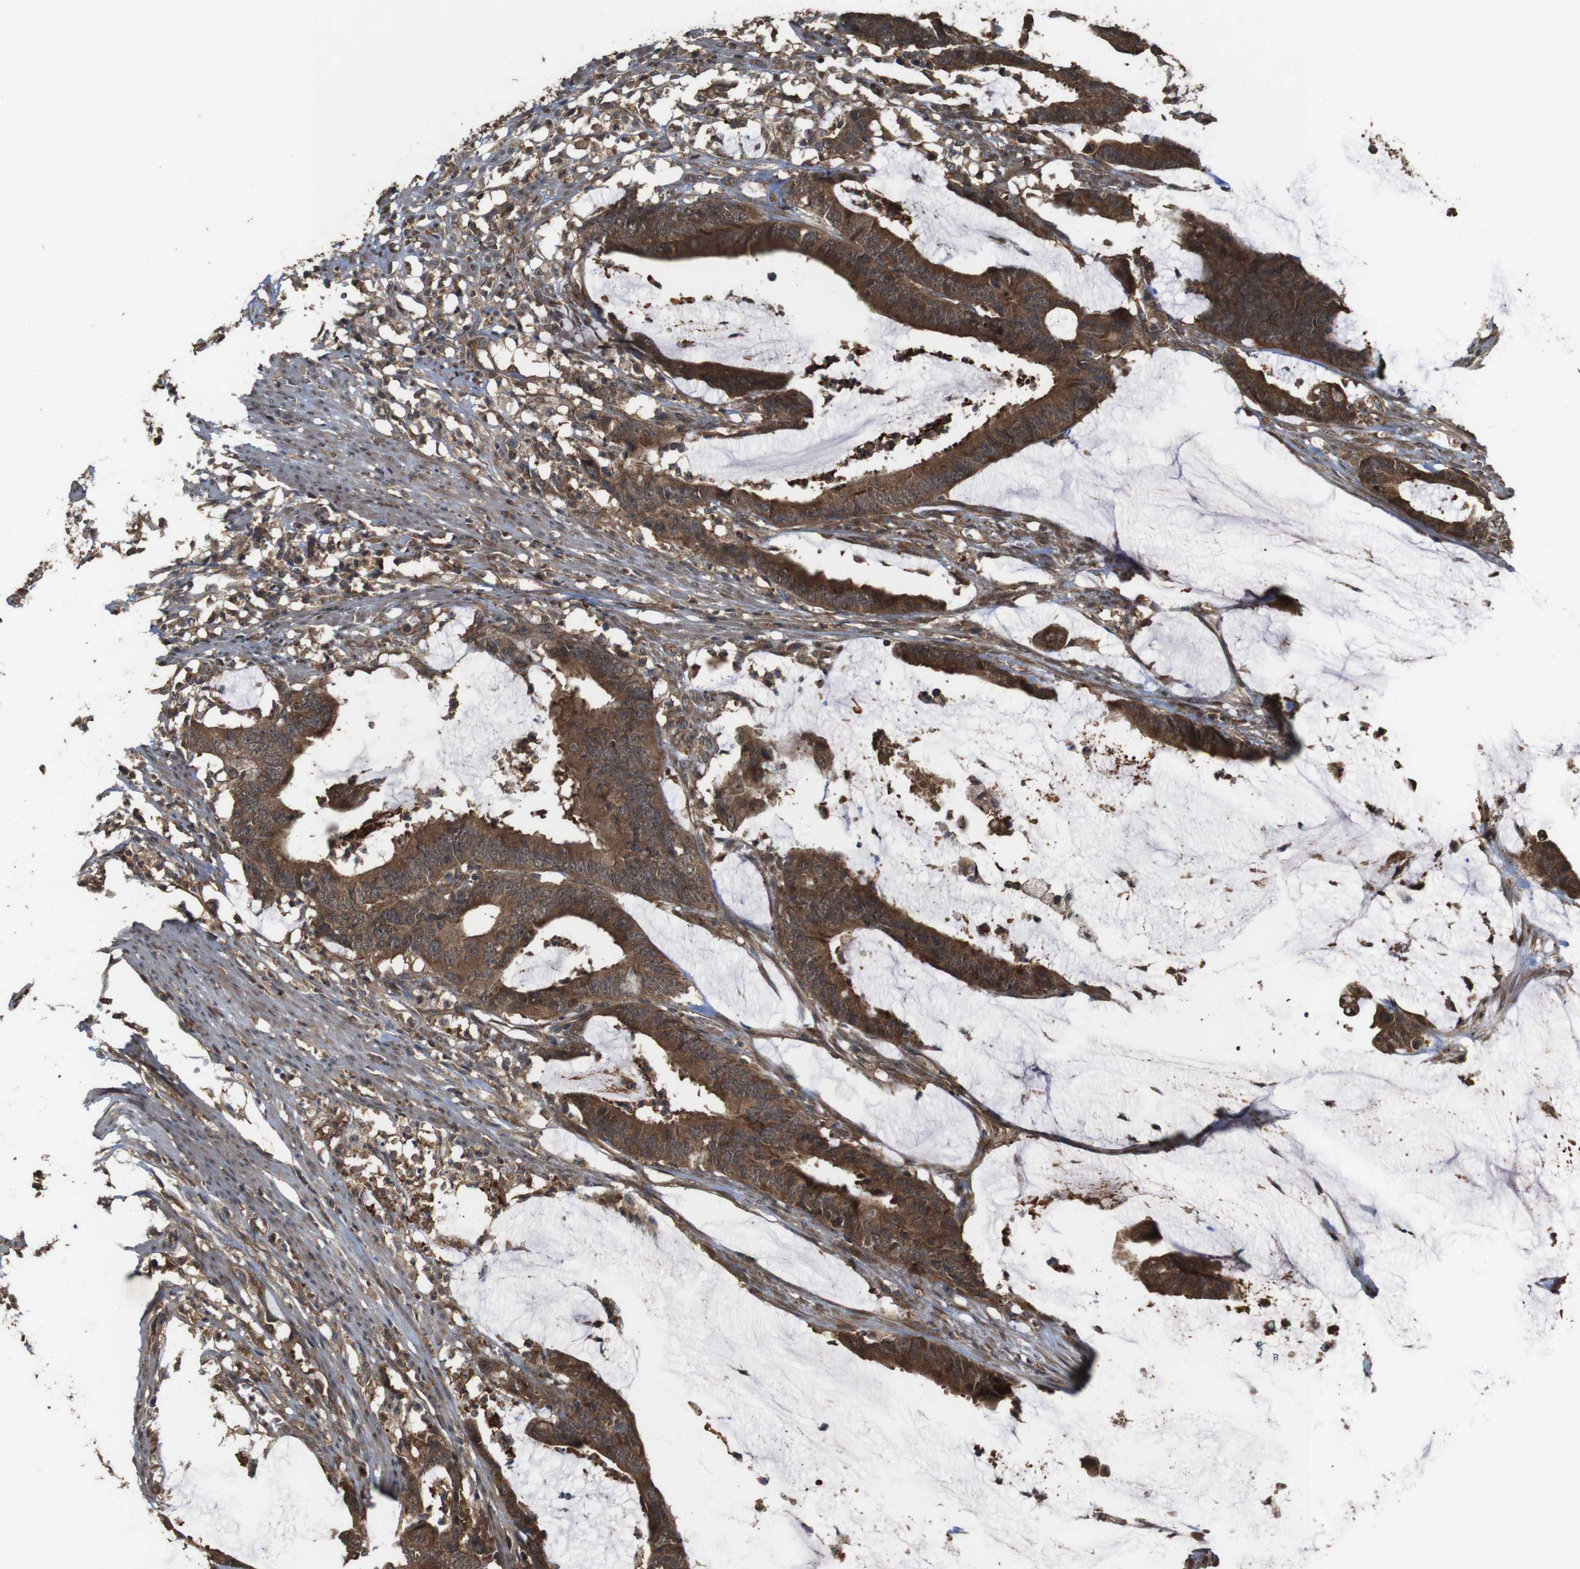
{"staining": {"intensity": "strong", "quantity": ">75%", "location": "cytoplasmic/membranous"}, "tissue": "colorectal cancer", "cell_type": "Tumor cells", "image_type": "cancer", "snomed": [{"axis": "morphology", "description": "Adenocarcinoma, NOS"}, {"axis": "topography", "description": "Rectum"}], "caption": "Colorectal cancer (adenocarcinoma) stained with IHC demonstrates strong cytoplasmic/membranous staining in about >75% of tumor cells.", "gene": "BAG4", "patient": {"sex": "female", "age": 66}}